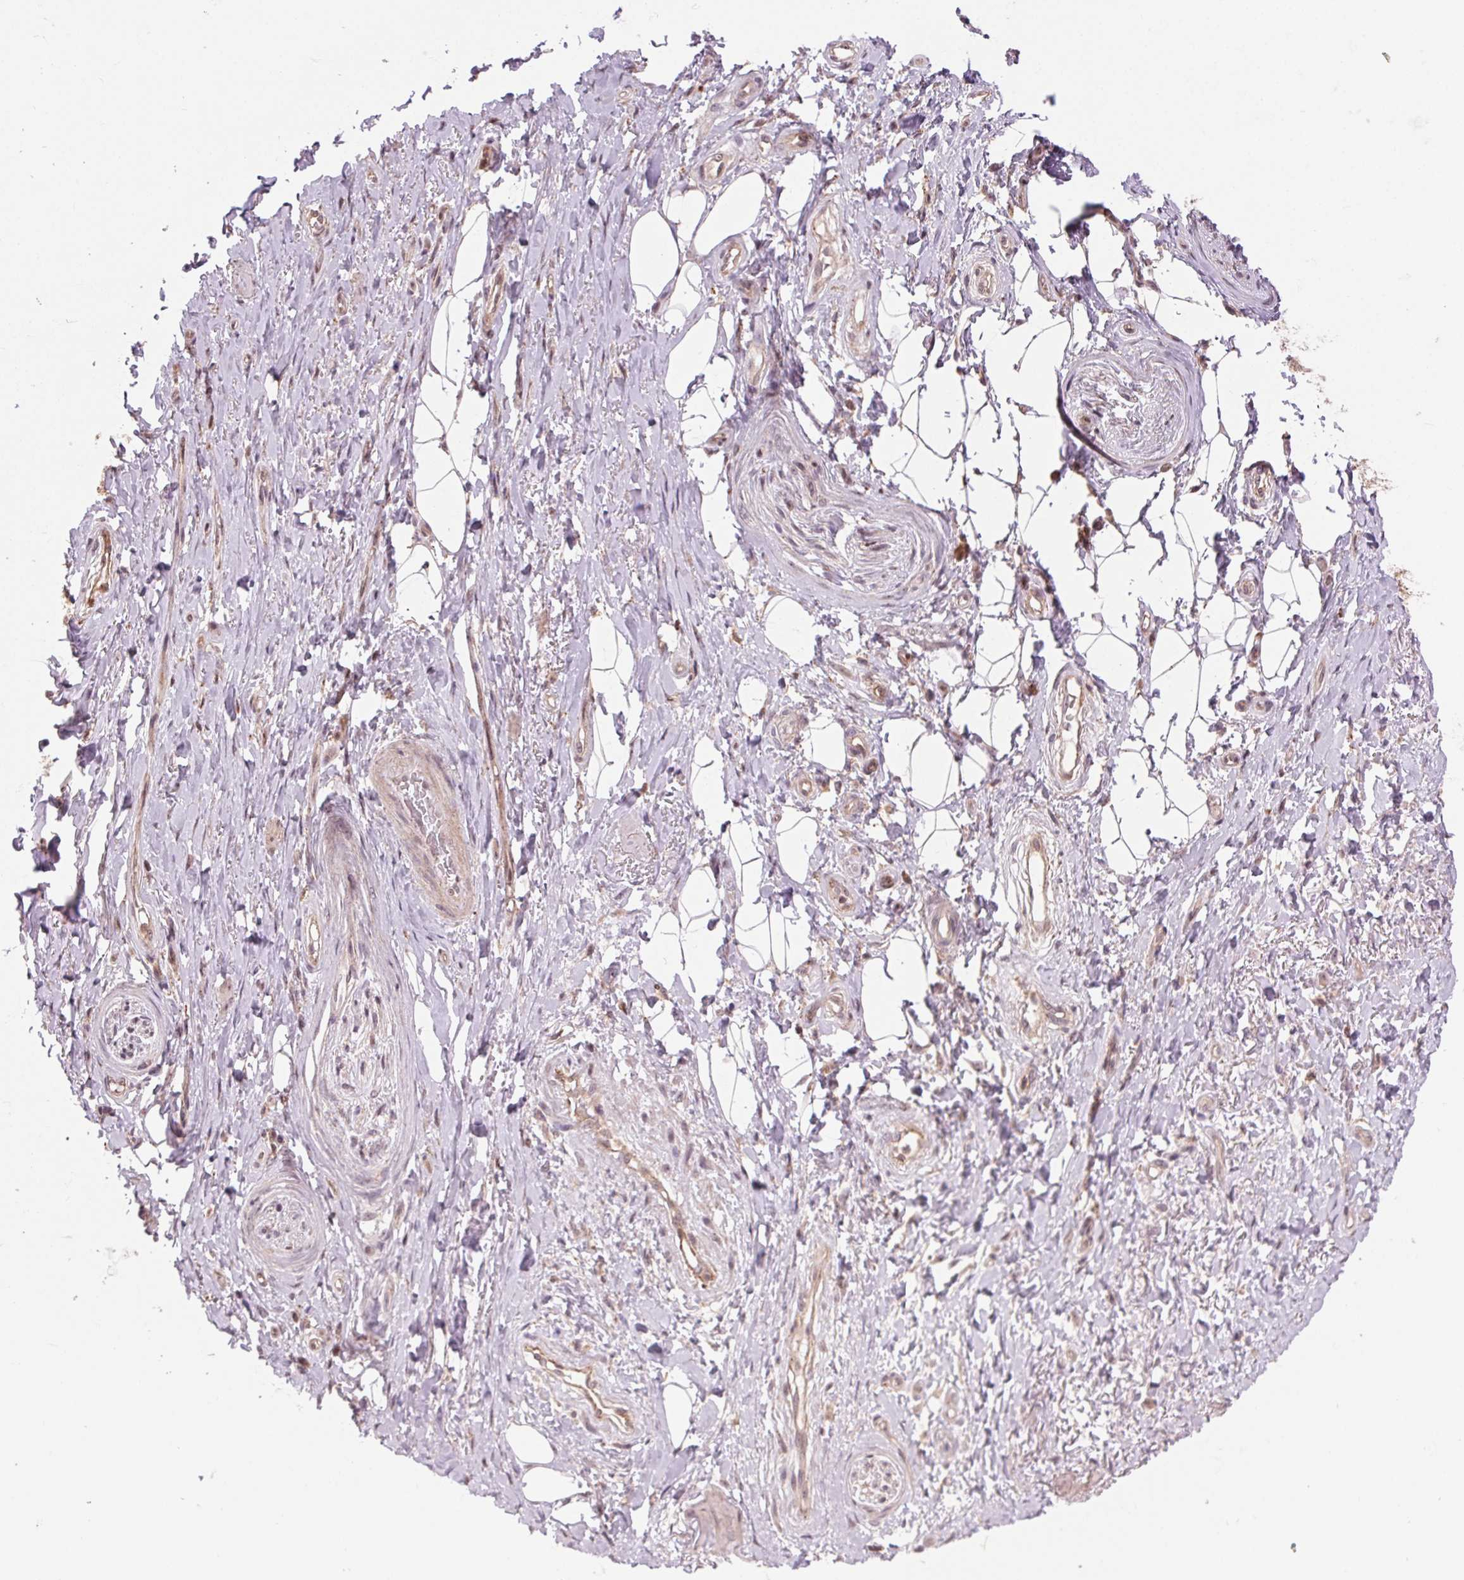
{"staining": {"intensity": "moderate", "quantity": "25%-75%", "location": "cytoplasmic/membranous,nuclear"}, "tissue": "adipose tissue", "cell_type": "Adipocytes", "image_type": "normal", "snomed": [{"axis": "morphology", "description": "Normal tissue, NOS"}, {"axis": "topography", "description": "Anal"}, {"axis": "topography", "description": "Peripheral nerve tissue"}], "caption": "Protein expression analysis of unremarkable adipose tissue exhibits moderate cytoplasmic/membranous,nuclear positivity in approximately 25%-75% of adipocytes.", "gene": "CHMP4B", "patient": {"sex": "male", "age": 53}}